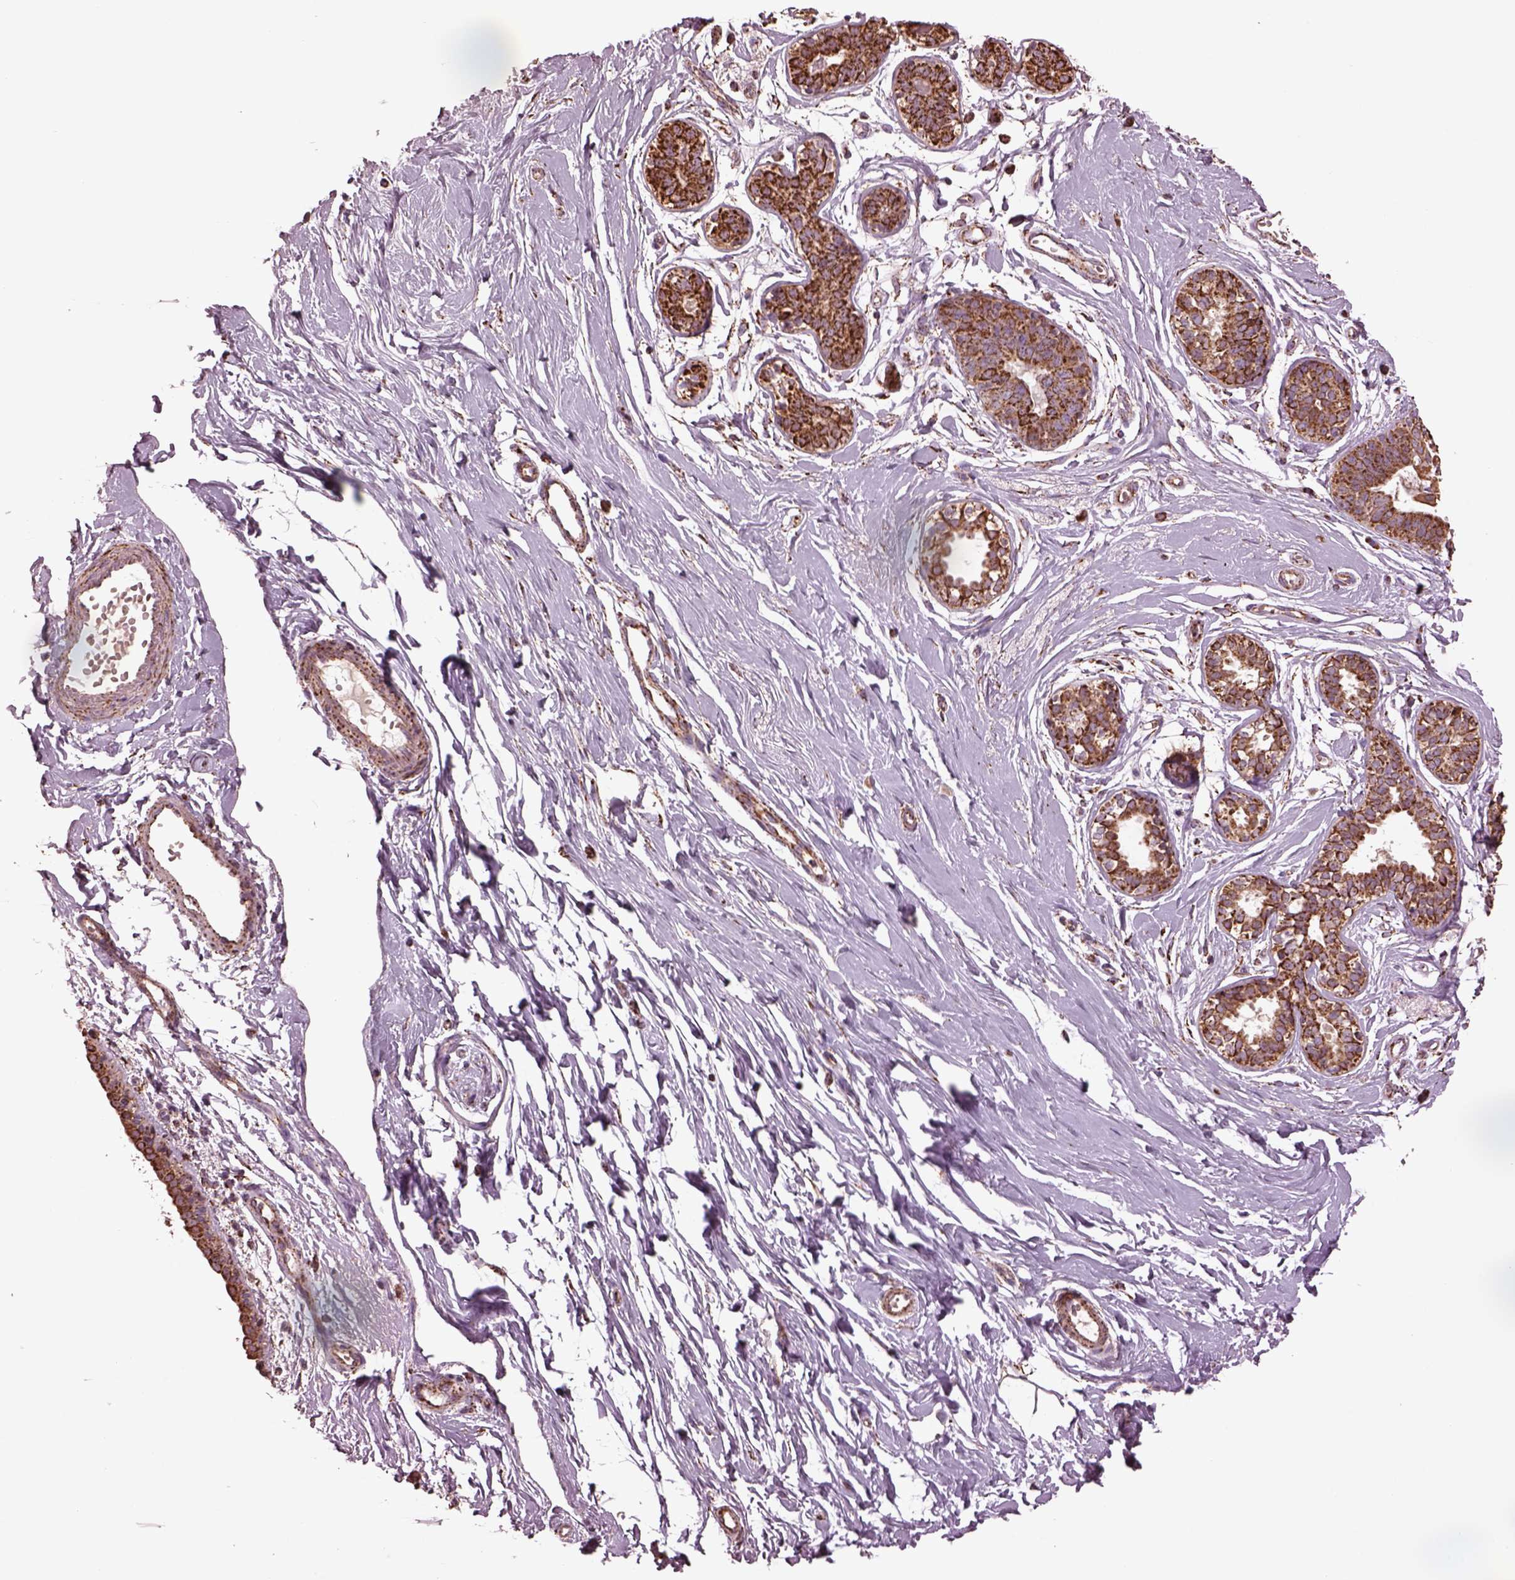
{"staining": {"intensity": "moderate", "quantity": ">75%", "location": "cytoplasmic/membranous"}, "tissue": "breast", "cell_type": "Adipocytes", "image_type": "normal", "snomed": [{"axis": "morphology", "description": "Normal tissue, NOS"}, {"axis": "topography", "description": "Breast"}], "caption": "Immunohistochemical staining of normal breast displays >75% levels of moderate cytoplasmic/membranous protein positivity in about >75% of adipocytes.", "gene": "TMEM254", "patient": {"sex": "female", "age": 49}}